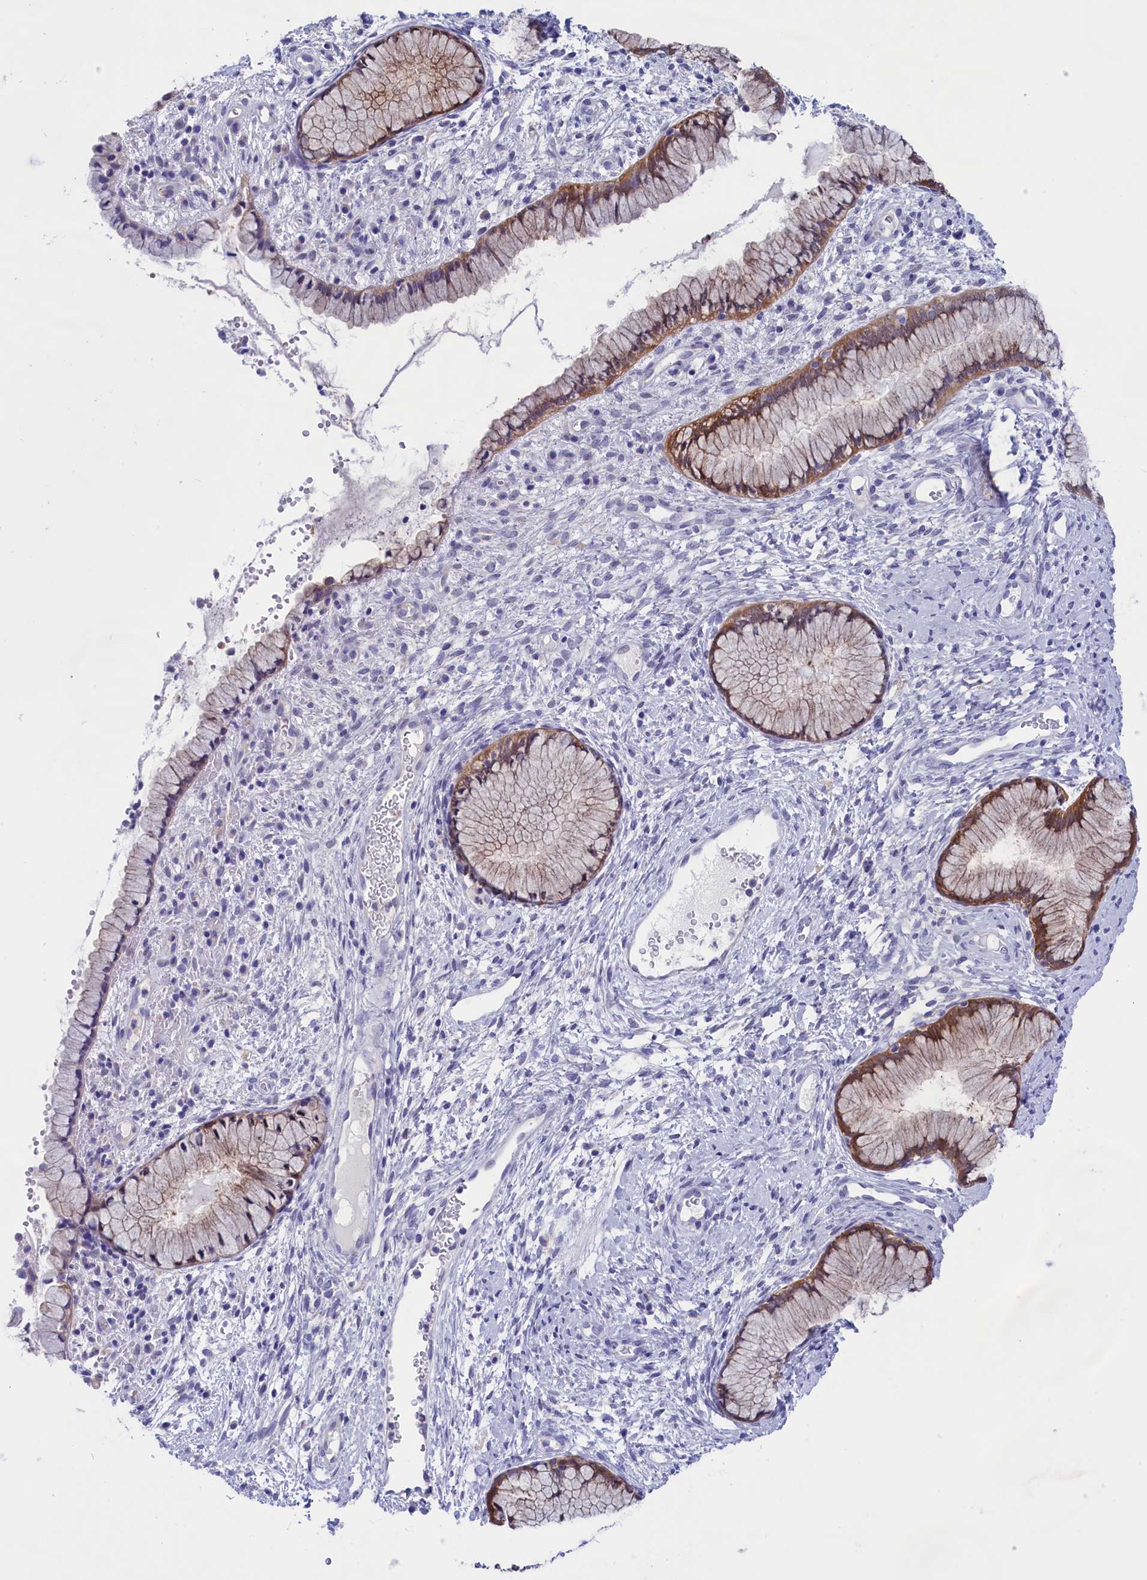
{"staining": {"intensity": "moderate", "quantity": ">75%", "location": "cytoplasmic/membranous"}, "tissue": "cervix", "cell_type": "Glandular cells", "image_type": "normal", "snomed": [{"axis": "morphology", "description": "Normal tissue, NOS"}, {"axis": "topography", "description": "Cervix"}], "caption": "Protein analysis of benign cervix exhibits moderate cytoplasmic/membranous staining in about >75% of glandular cells.", "gene": "VPS35L", "patient": {"sex": "female", "age": 42}}